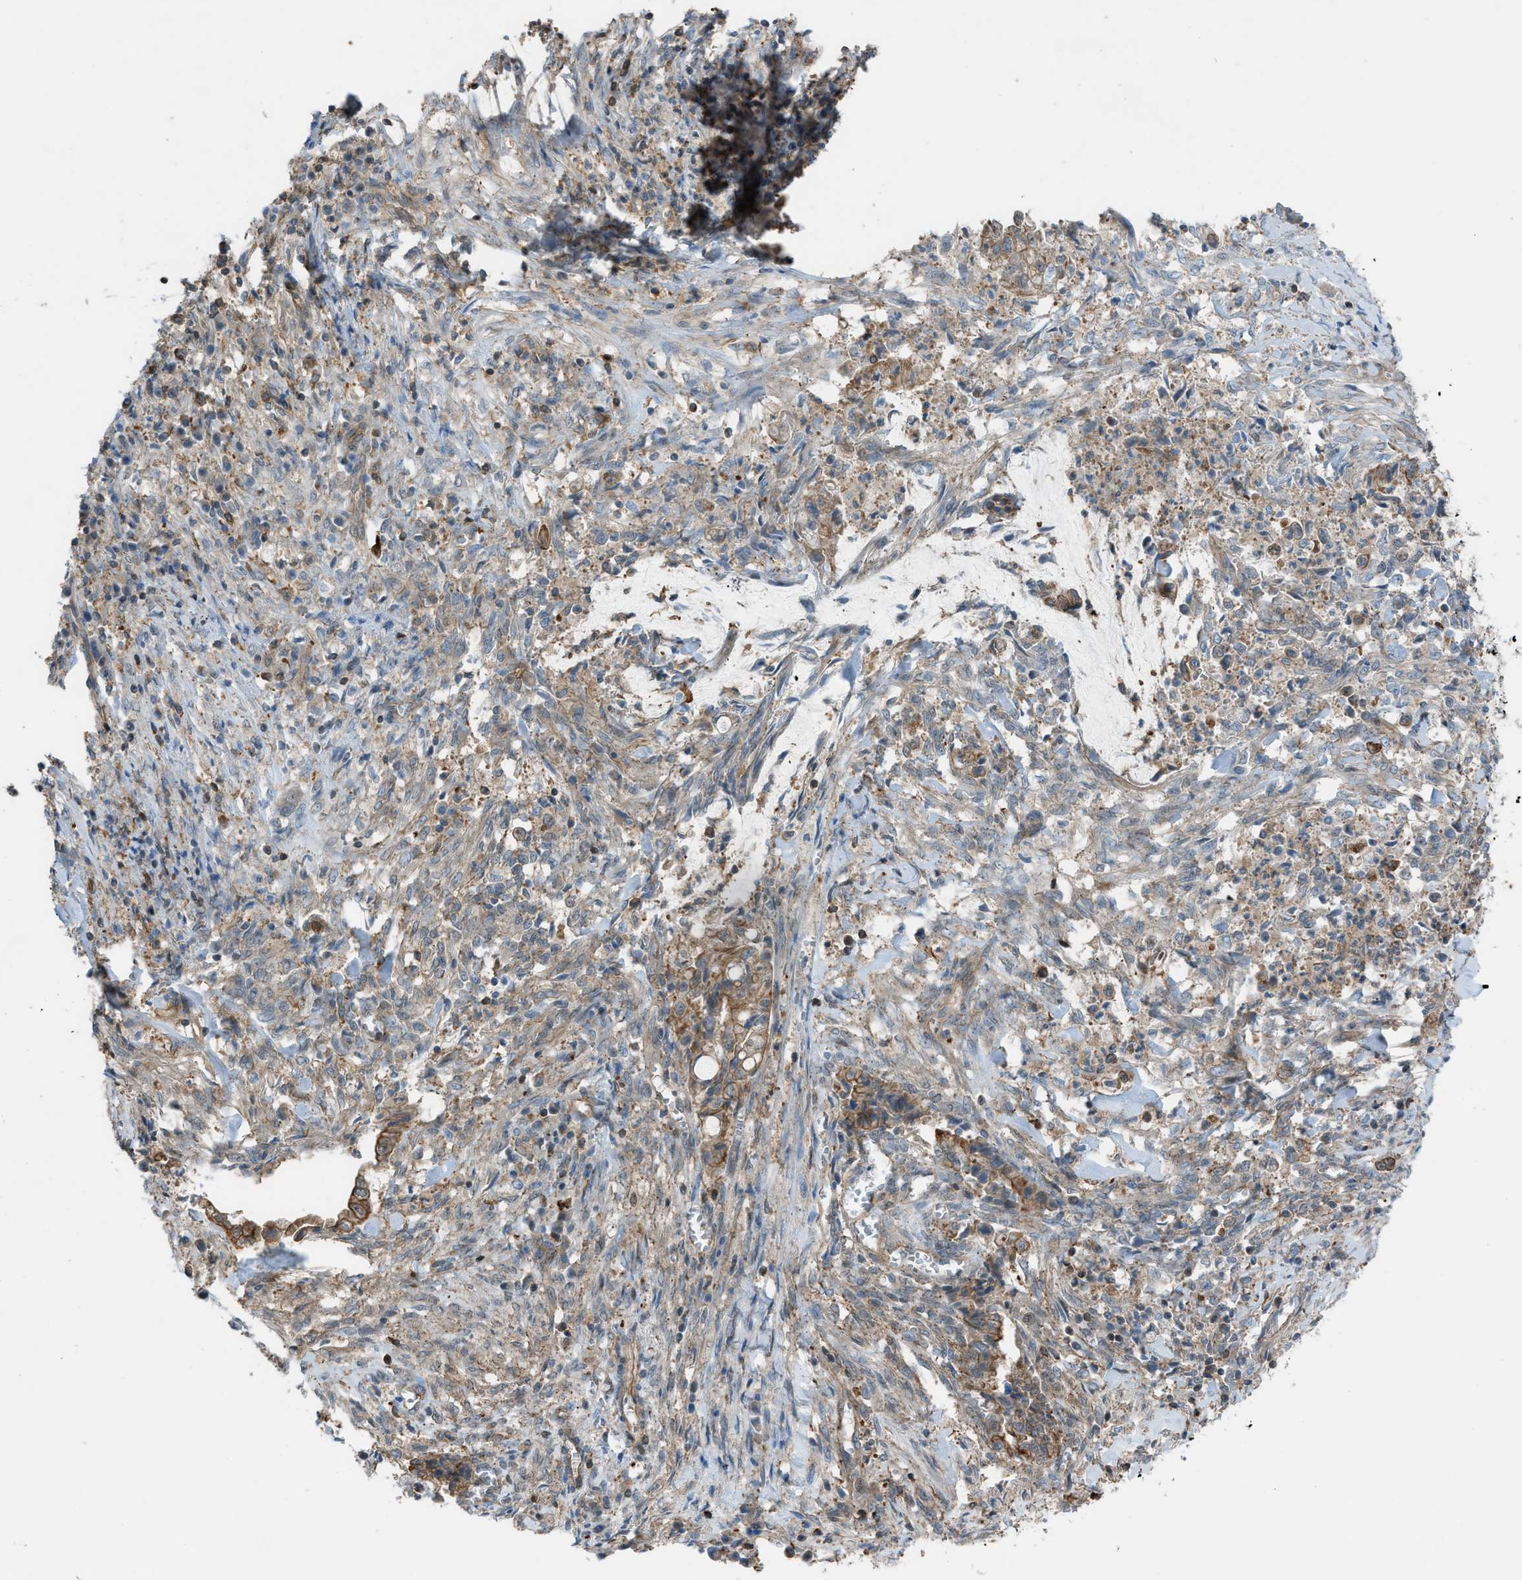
{"staining": {"intensity": "moderate", "quantity": ">75%", "location": "cytoplasmic/membranous"}, "tissue": "cervical cancer", "cell_type": "Tumor cells", "image_type": "cancer", "snomed": [{"axis": "morphology", "description": "Adenocarcinoma, NOS"}, {"axis": "topography", "description": "Cervix"}], "caption": "Tumor cells reveal medium levels of moderate cytoplasmic/membranous staining in approximately >75% of cells in cervical adenocarcinoma. (DAB (3,3'-diaminobenzidine) IHC, brown staining for protein, blue staining for nuclei).", "gene": "DYRK1A", "patient": {"sex": "female", "age": 44}}